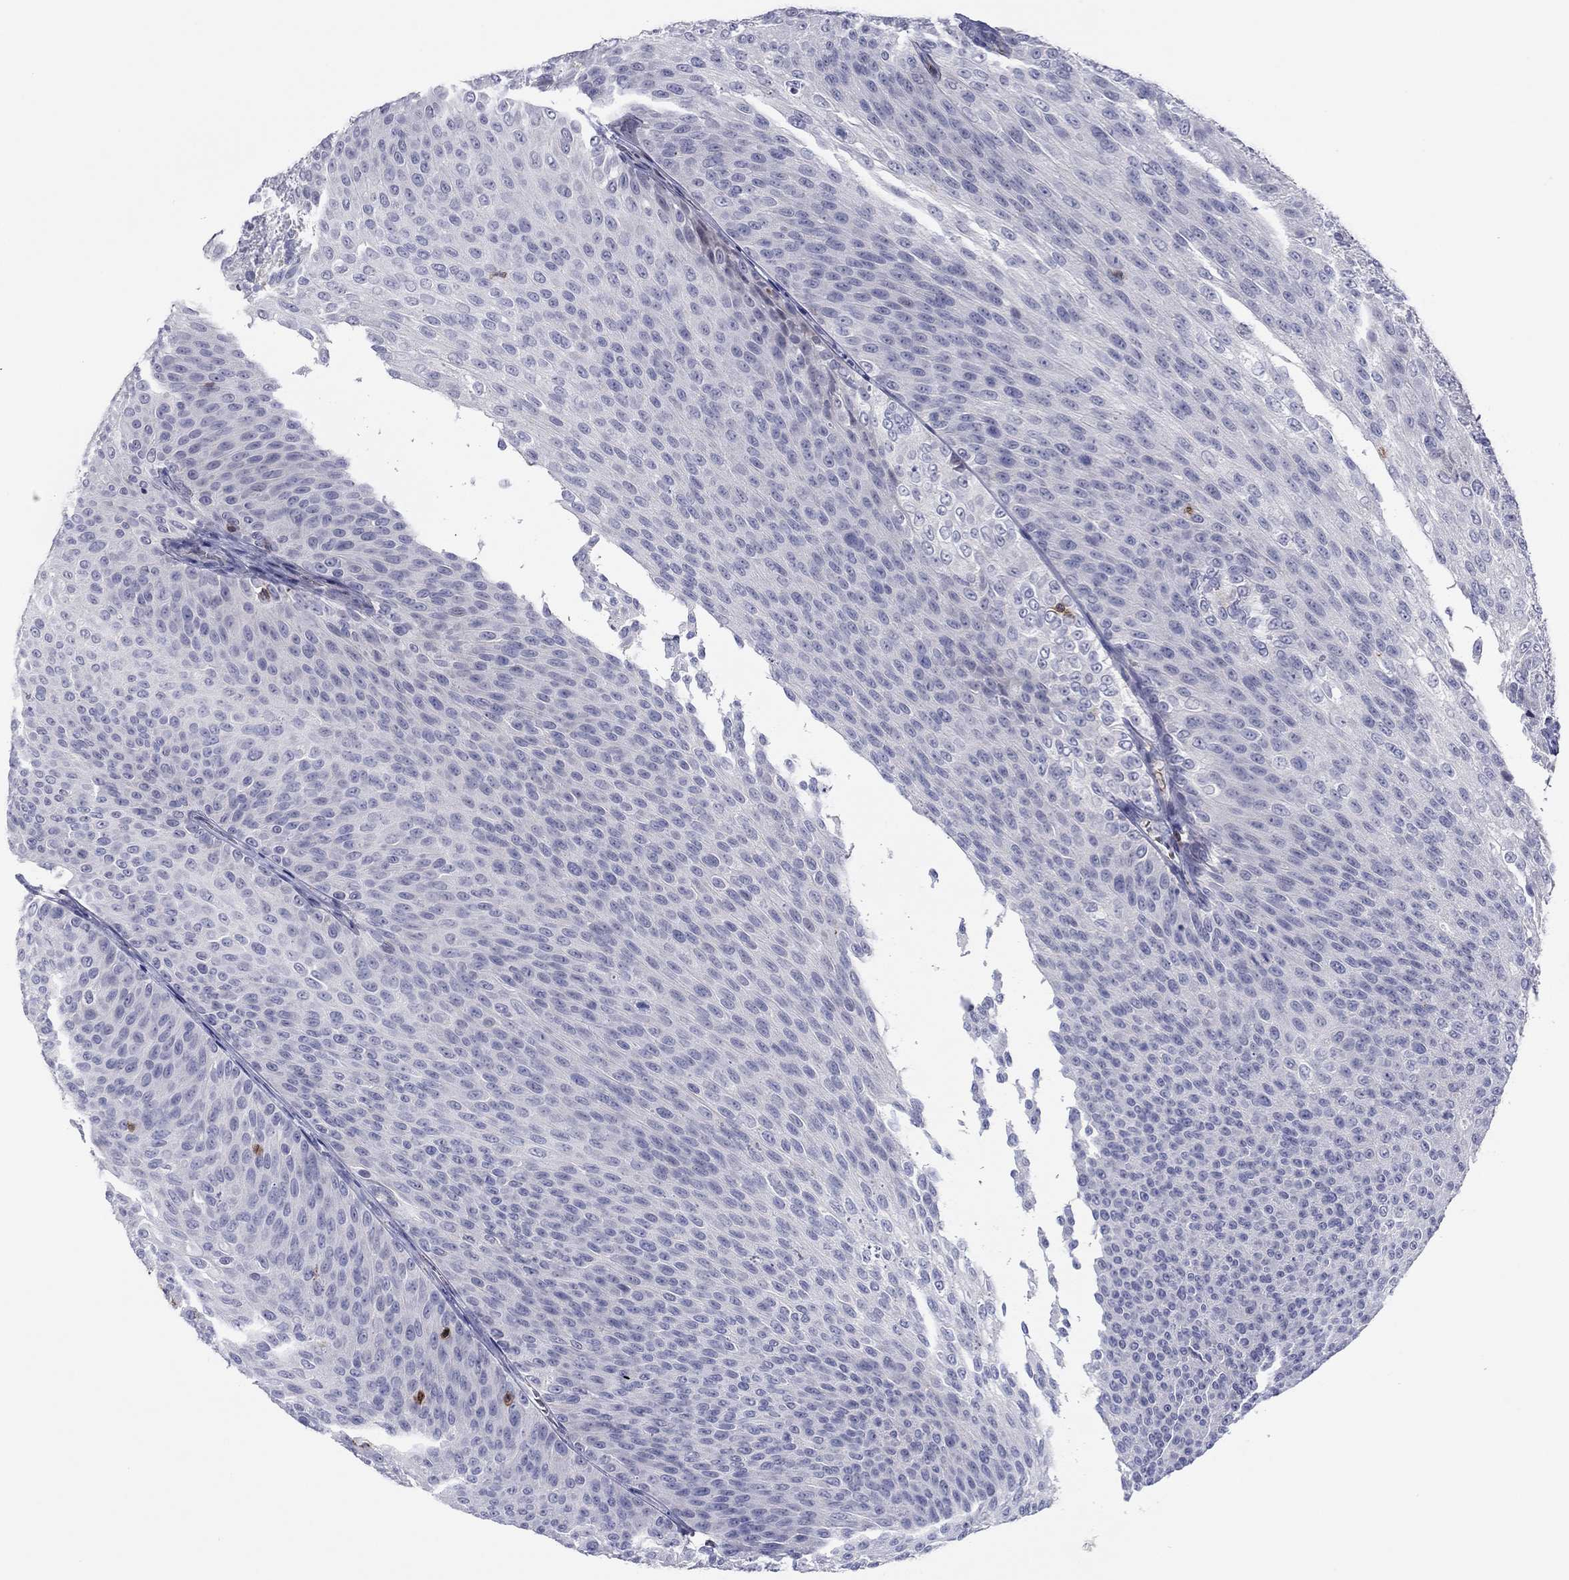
{"staining": {"intensity": "negative", "quantity": "none", "location": "none"}, "tissue": "urothelial cancer", "cell_type": "Tumor cells", "image_type": "cancer", "snomed": [{"axis": "morphology", "description": "Urothelial carcinoma, Low grade"}, {"axis": "topography", "description": "Ureter, NOS"}, {"axis": "topography", "description": "Urinary bladder"}], "caption": "Immunohistochemical staining of urothelial cancer reveals no significant staining in tumor cells.", "gene": "ITGAE", "patient": {"sex": "male", "age": 78}}